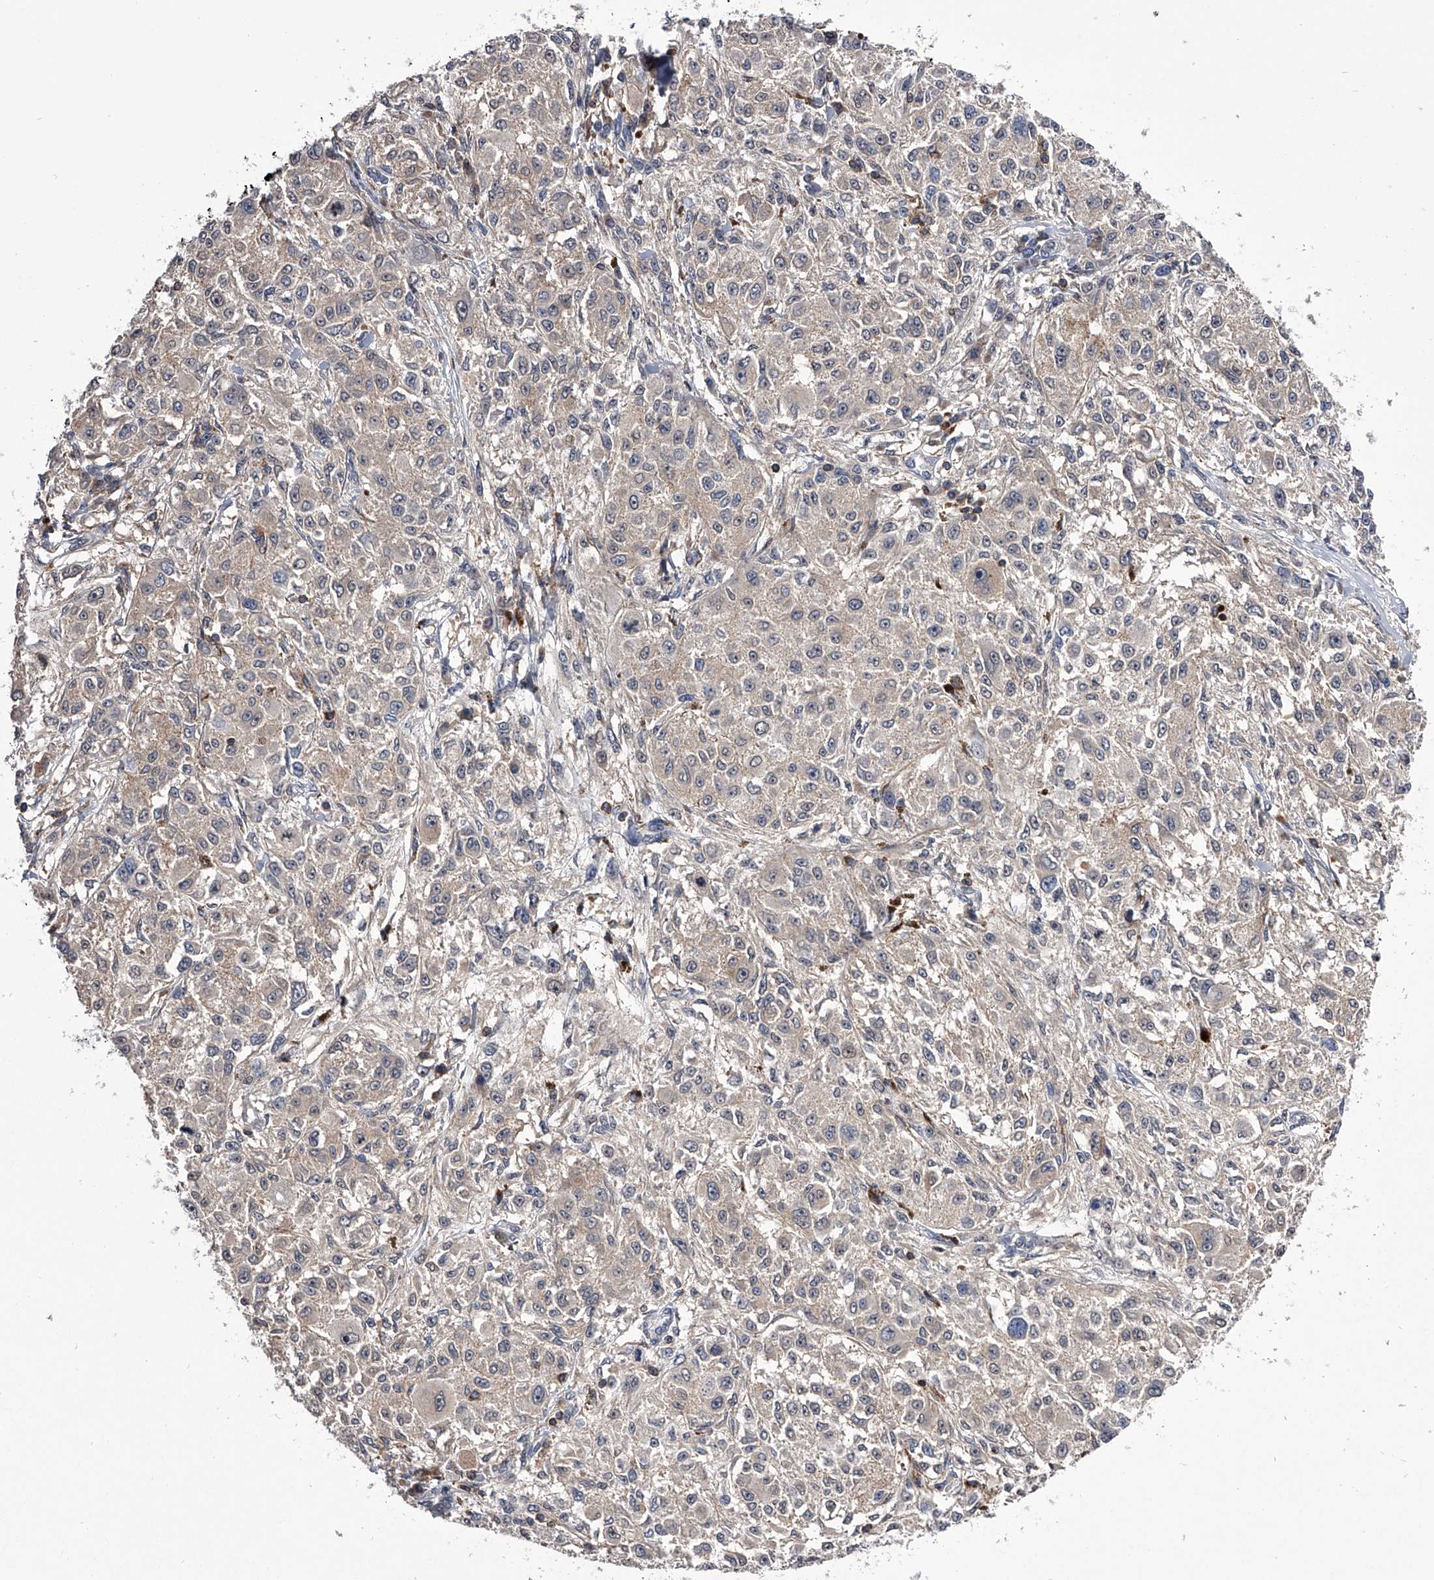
{"staining": {"intensity": "negative", "quantity": "none", "location": "none"}, "tissue": "melanoma", "cell_type": "Tumor cells", "image_type": "cancer", "snomed": [{"axis": "morphology", "description": "Necrosis, NOS"}, {"axis": "morphology", "description": "Malignant melanoma, NOS"}, {"axis": "topography", "description": "Skin"}], "caption": "A micrograph of human melanoma is negative for staining in tumor cells. (Stains: DAB immunohistochemistry (IHC) with hematoxylin counter stain, Microscopy: brightfield microscopy at high magnification).", "gene": "PAN3", "patient": {"sex": "female", "age": 87}}